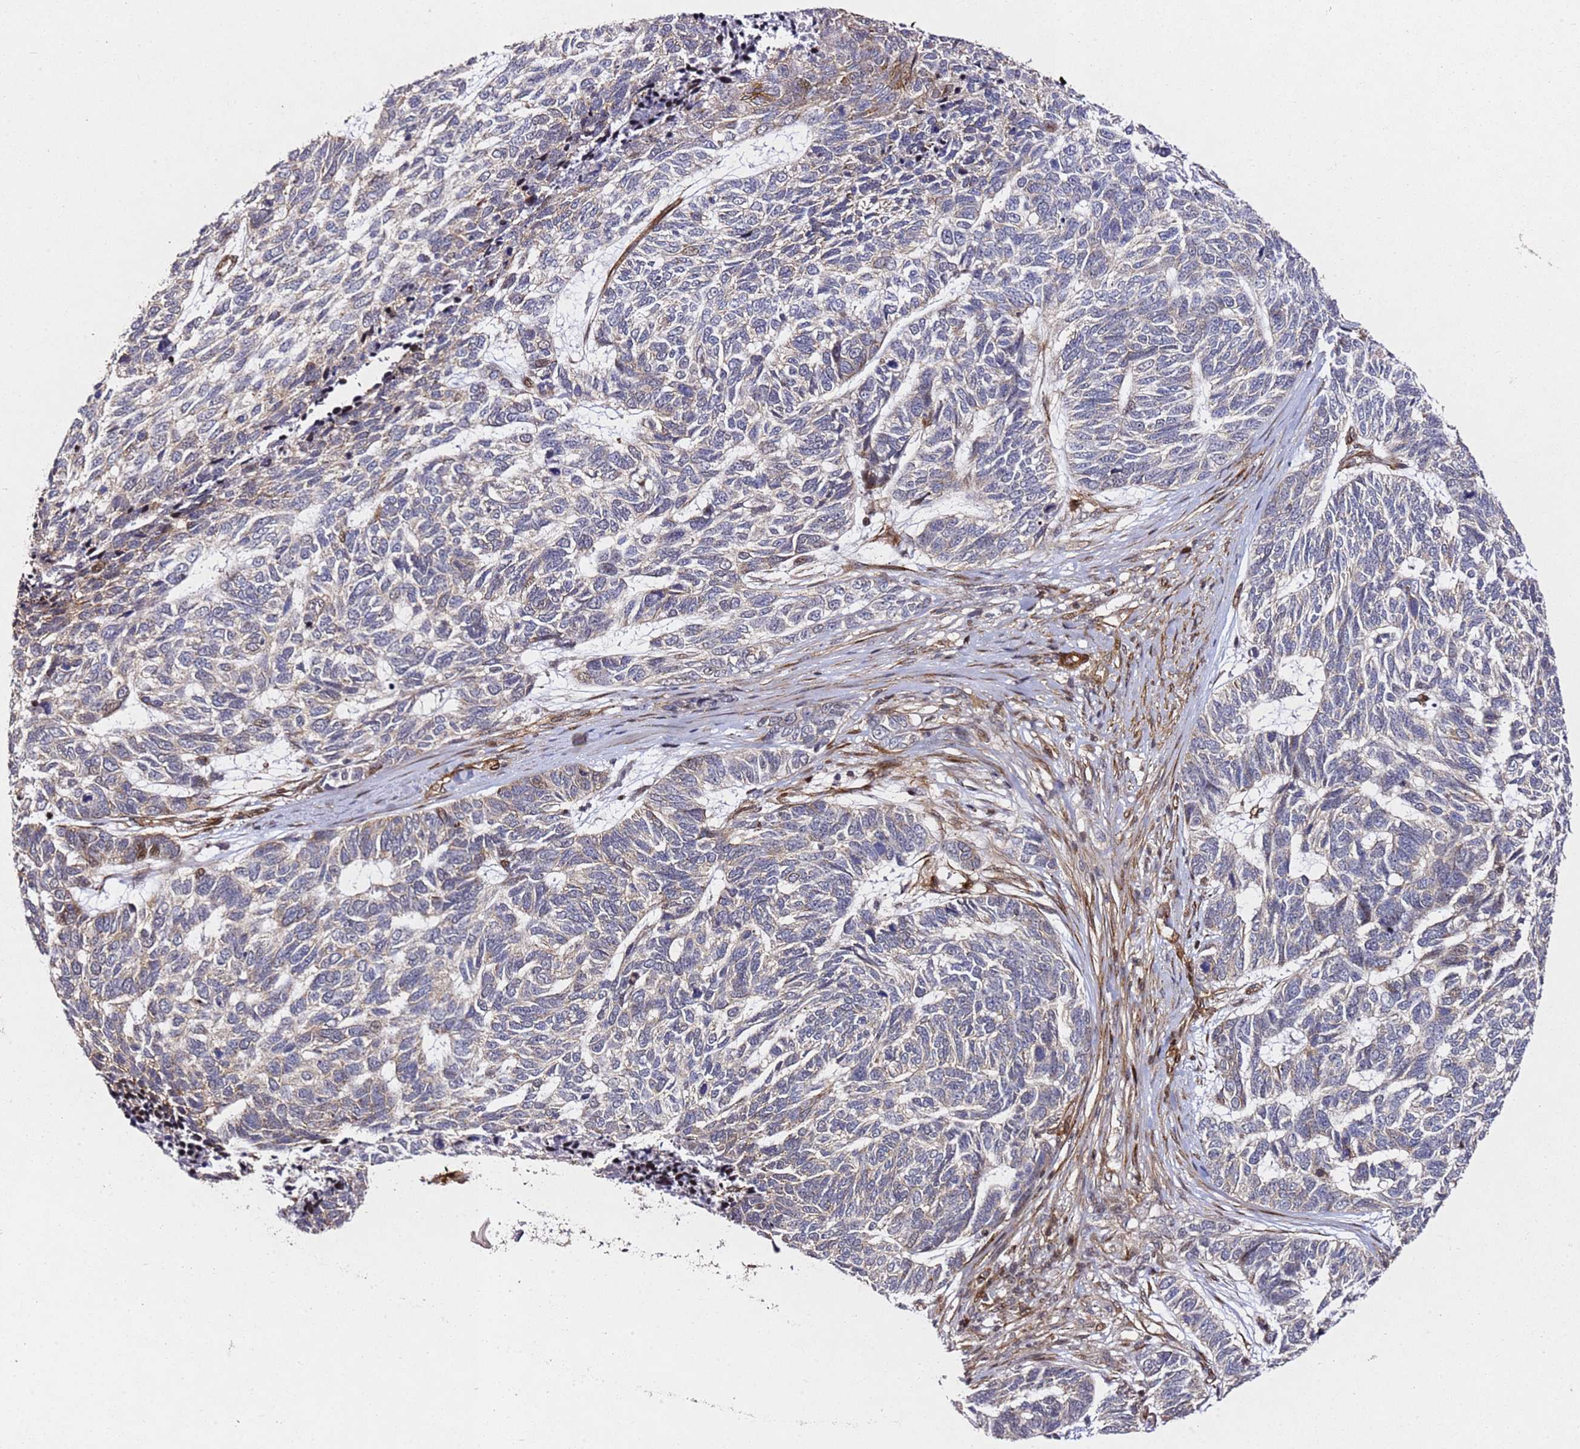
{"staining": {"intensity": "weak", "quantity": "<25%", "location": "cytoplasmic/membranous"}, "tissue": "skin cancer", "cell_type": "Tumor cells", "image_type": "cancer", "snomed": [{"axis": "morphology", "description": "Basal cell carcinoma"}, {"axis": "topography", "description": "Skin"}], "caption": "A high-resolution micrograph shows immunohistochemistry staining of skin cancer, which exhibits no significant expression in tumor cells.", "gene": "ZNF296", "patient": {"sex": "female", "age": 65}}